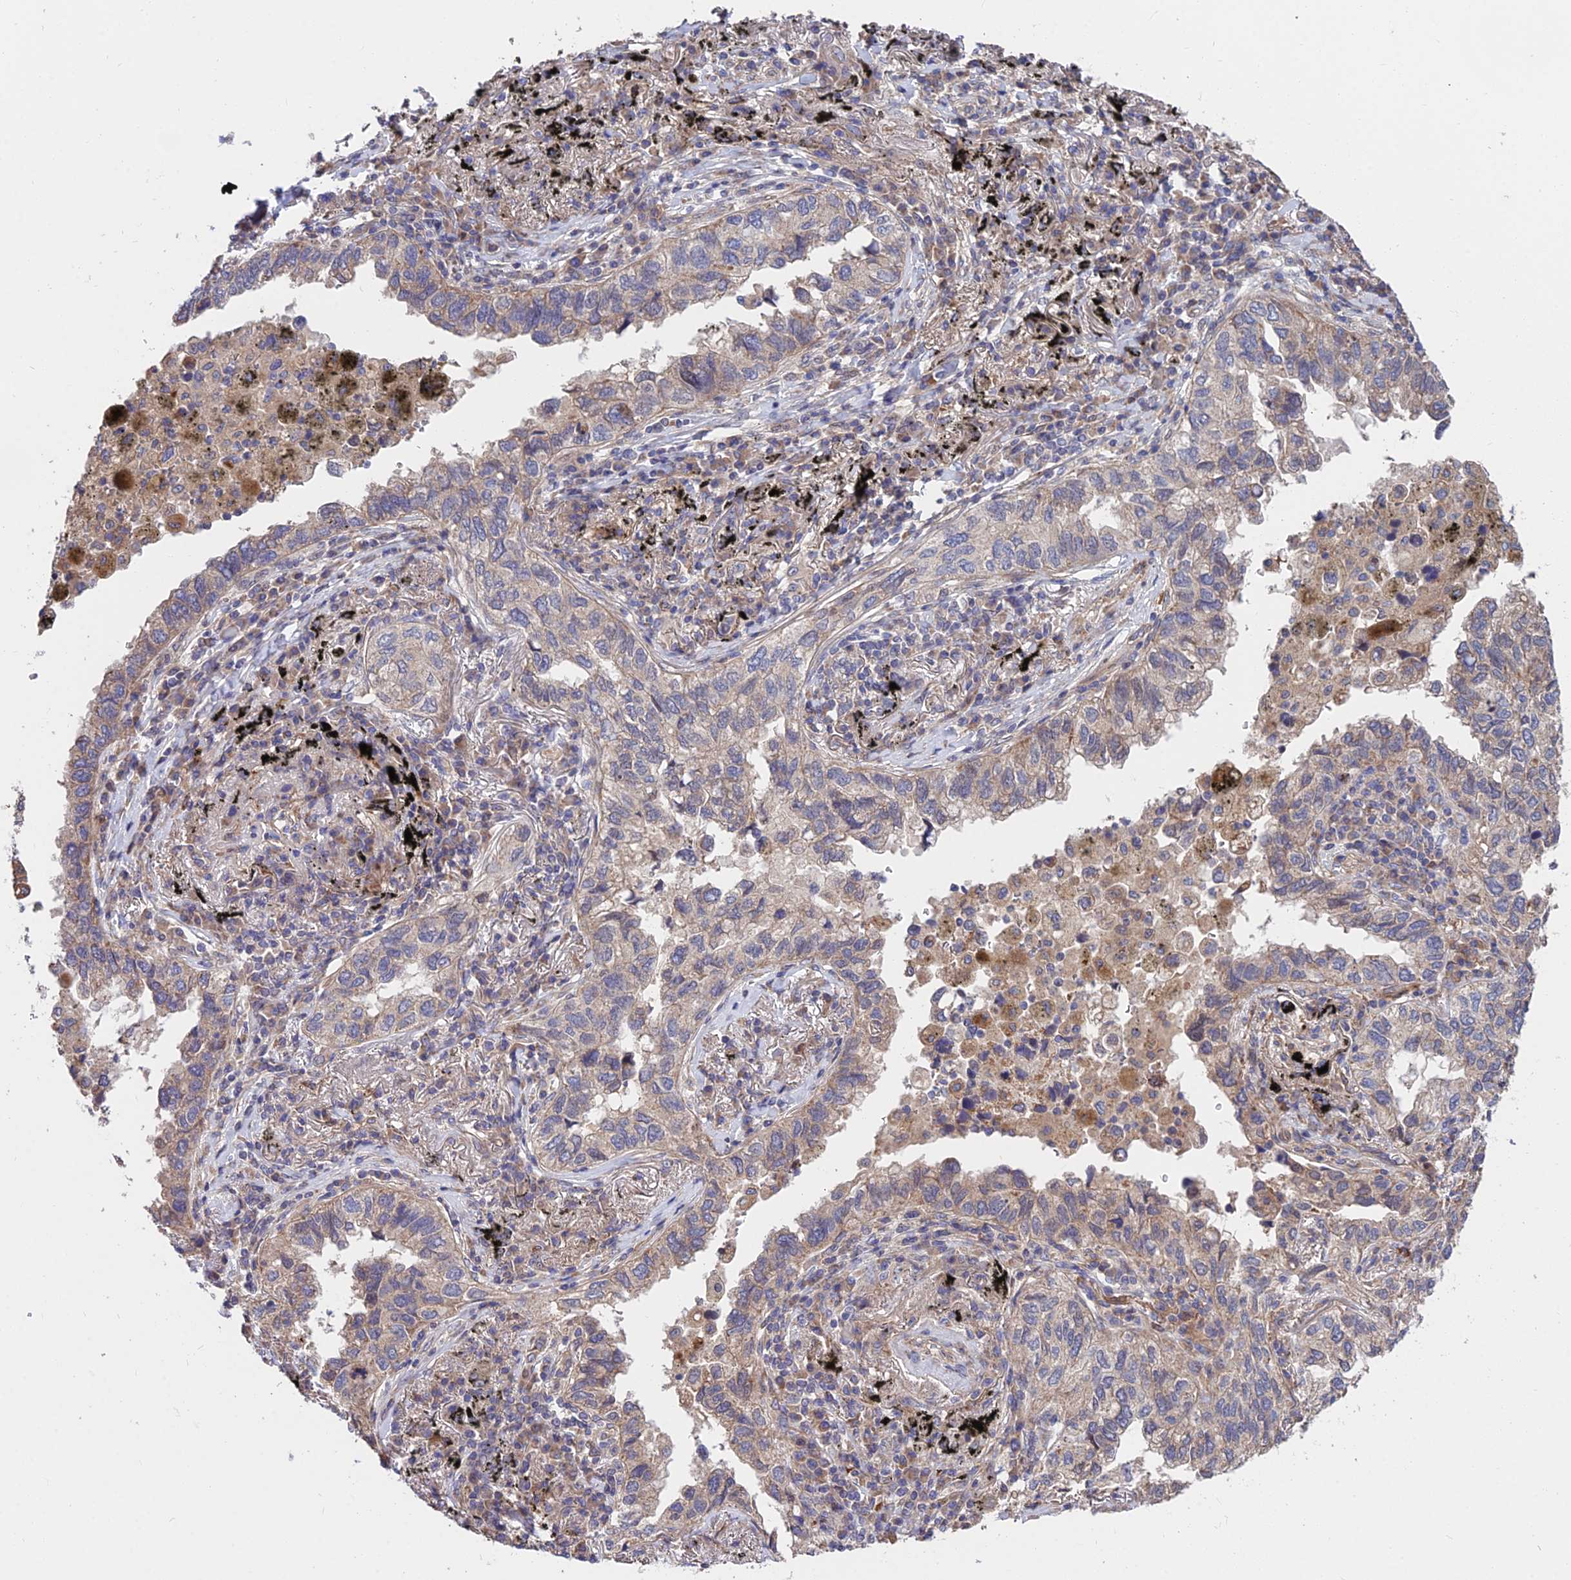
{"staining": {"intensity": "moderate", "quantity": "<25%", "location": "cytoplasmic/membranous"}, "tissue": "lung cancer", "cell_type": "Tumor cells", "image_type": "cancer", "snomed": [{"axis": "morphology", "description": "Adenocarcinoma, NOS"}, {"axis": "topography", "description": "Lung"}], "caption": "The image displays immunohistochemical staining of lung adenocarcinoma. There is moderate cytoplasmic/membranous expression is present in about <25% of tumor cells. (brown staining indicates protein expression, while blue staining denotes nuclei).", "gene": "CDC37L1", "patient": {"sex": "male", "age": 65}}